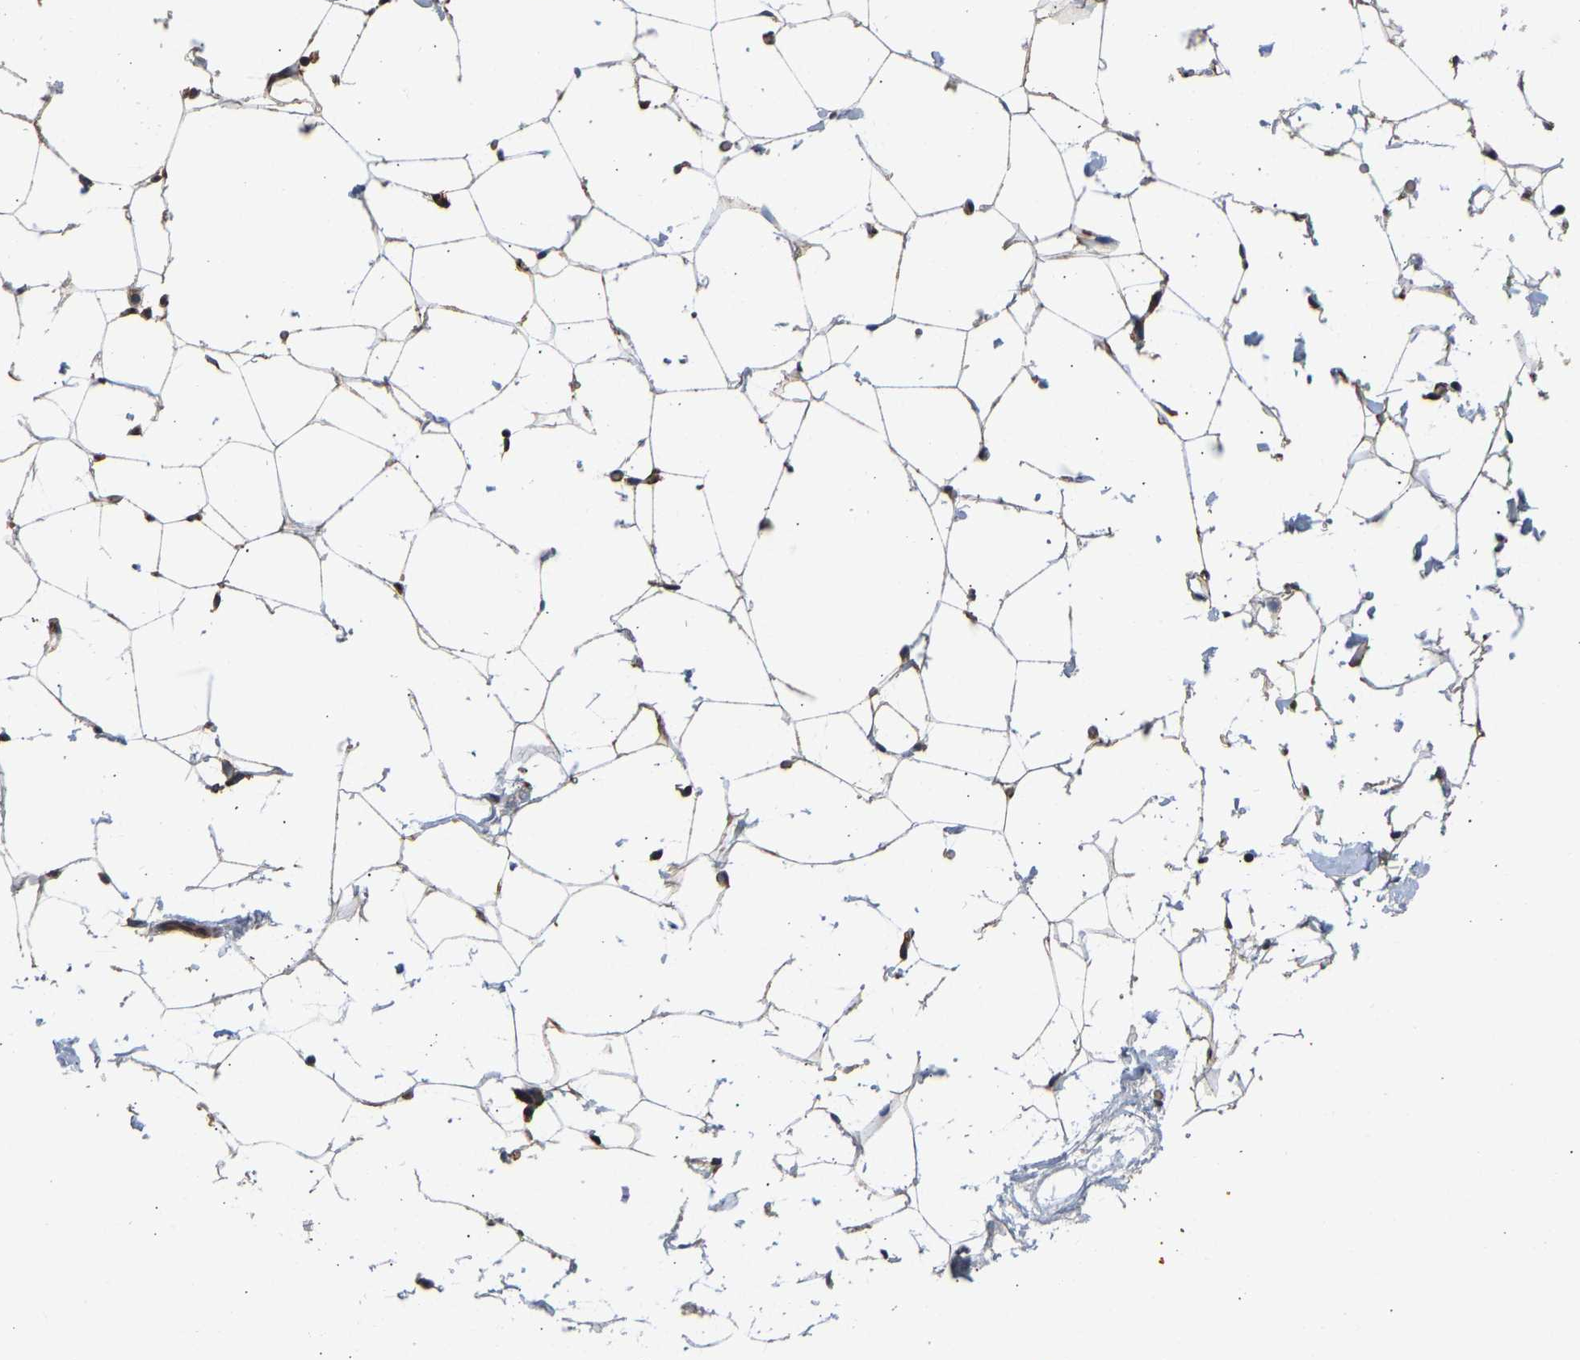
{"staining": {"intensity": "weak", "quantity": ">75%", "location": "cytoplasmic/membranous"}, "tissue": "adipose tissue", "cell_type": "Adipocytes", "image_type": "normal", "snomed": [{"axis": "morphology", "description": "Normal tissue, NOS"}, {"axis": "topography", "description": "Breast"}, {"axis": "topography", "description": "Soft tissue"}], "caption": "A brown stain highlights weak cytoplasmic/membranous expression of a protein in adipocytes of unremarkable human adipose tissue. The staining was performed using DAB to visualize the protein expression in brown, while the nuclei were stained in blue with hematoxylin (Magnification: 20x).", "gene": "RASGRF2", "patient": {"sex": "female", "age": 75}}